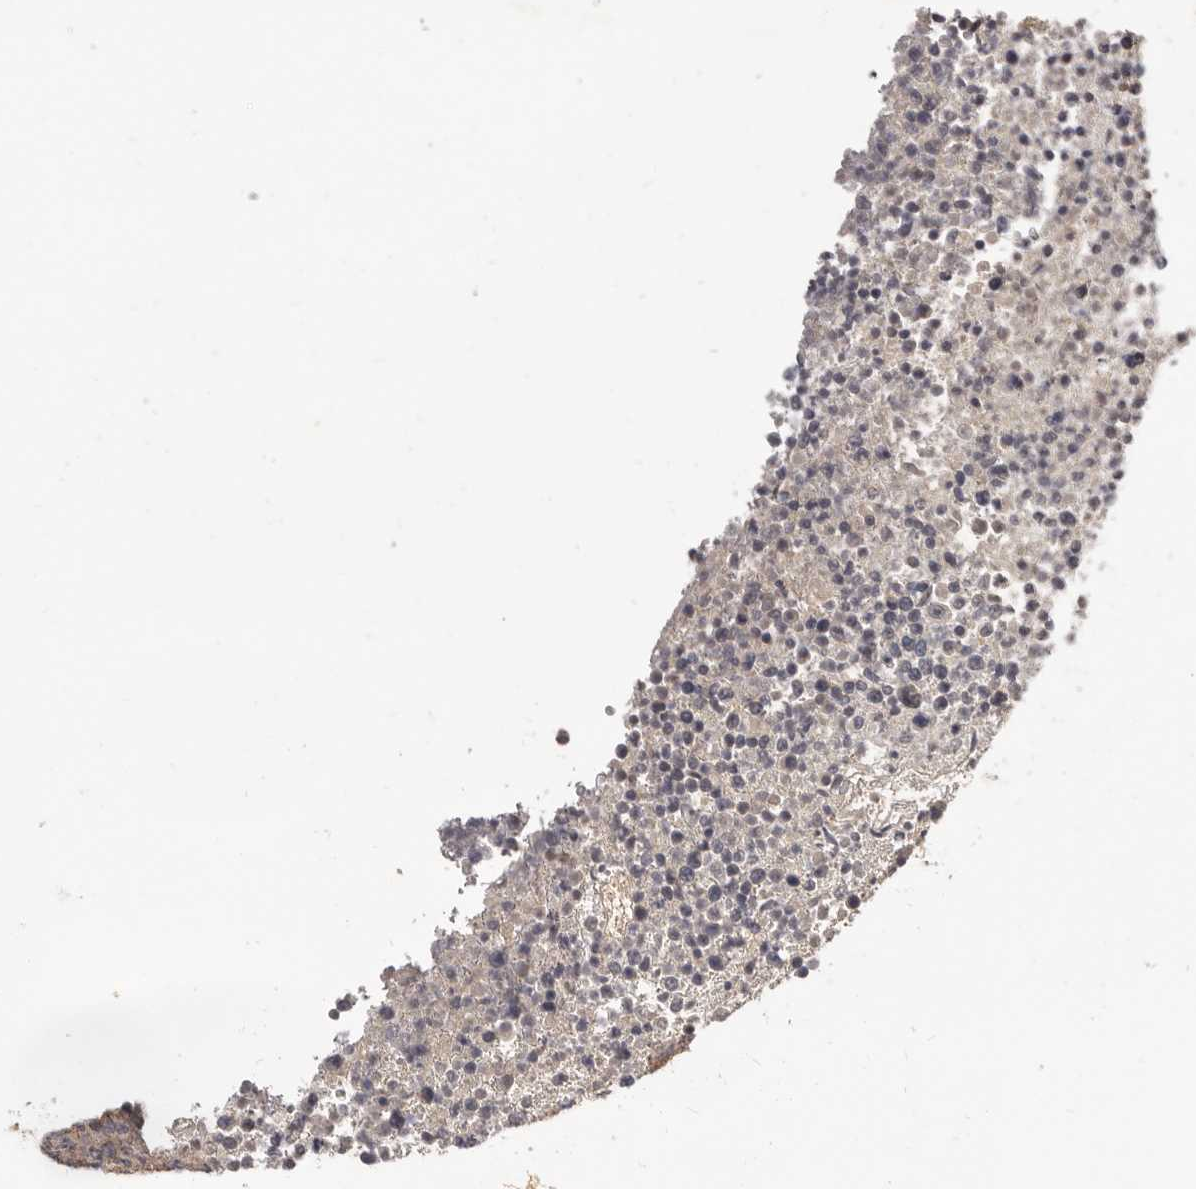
{"staining": {"intensity": "weak", "quantity": "<25%", "location": "cytoplasmic/membranous"}, "tissue": "lymphoma", "cell_type": "Tumor cells", "image_type": "cancer", "snomed": [{"axis": "morphology", "description": "Malignant lymphoma, non-Hodgkin's type, High grade"}, {"axis": "topography", "description": "Lymph node"}], "caption": "A micrograph of human high-grade malignant lymphoma, non-Hodgkin's type is negative for staining in tumor cells.", "gene": "INAVA", "patient": {"sex": "male", "age": 13}}